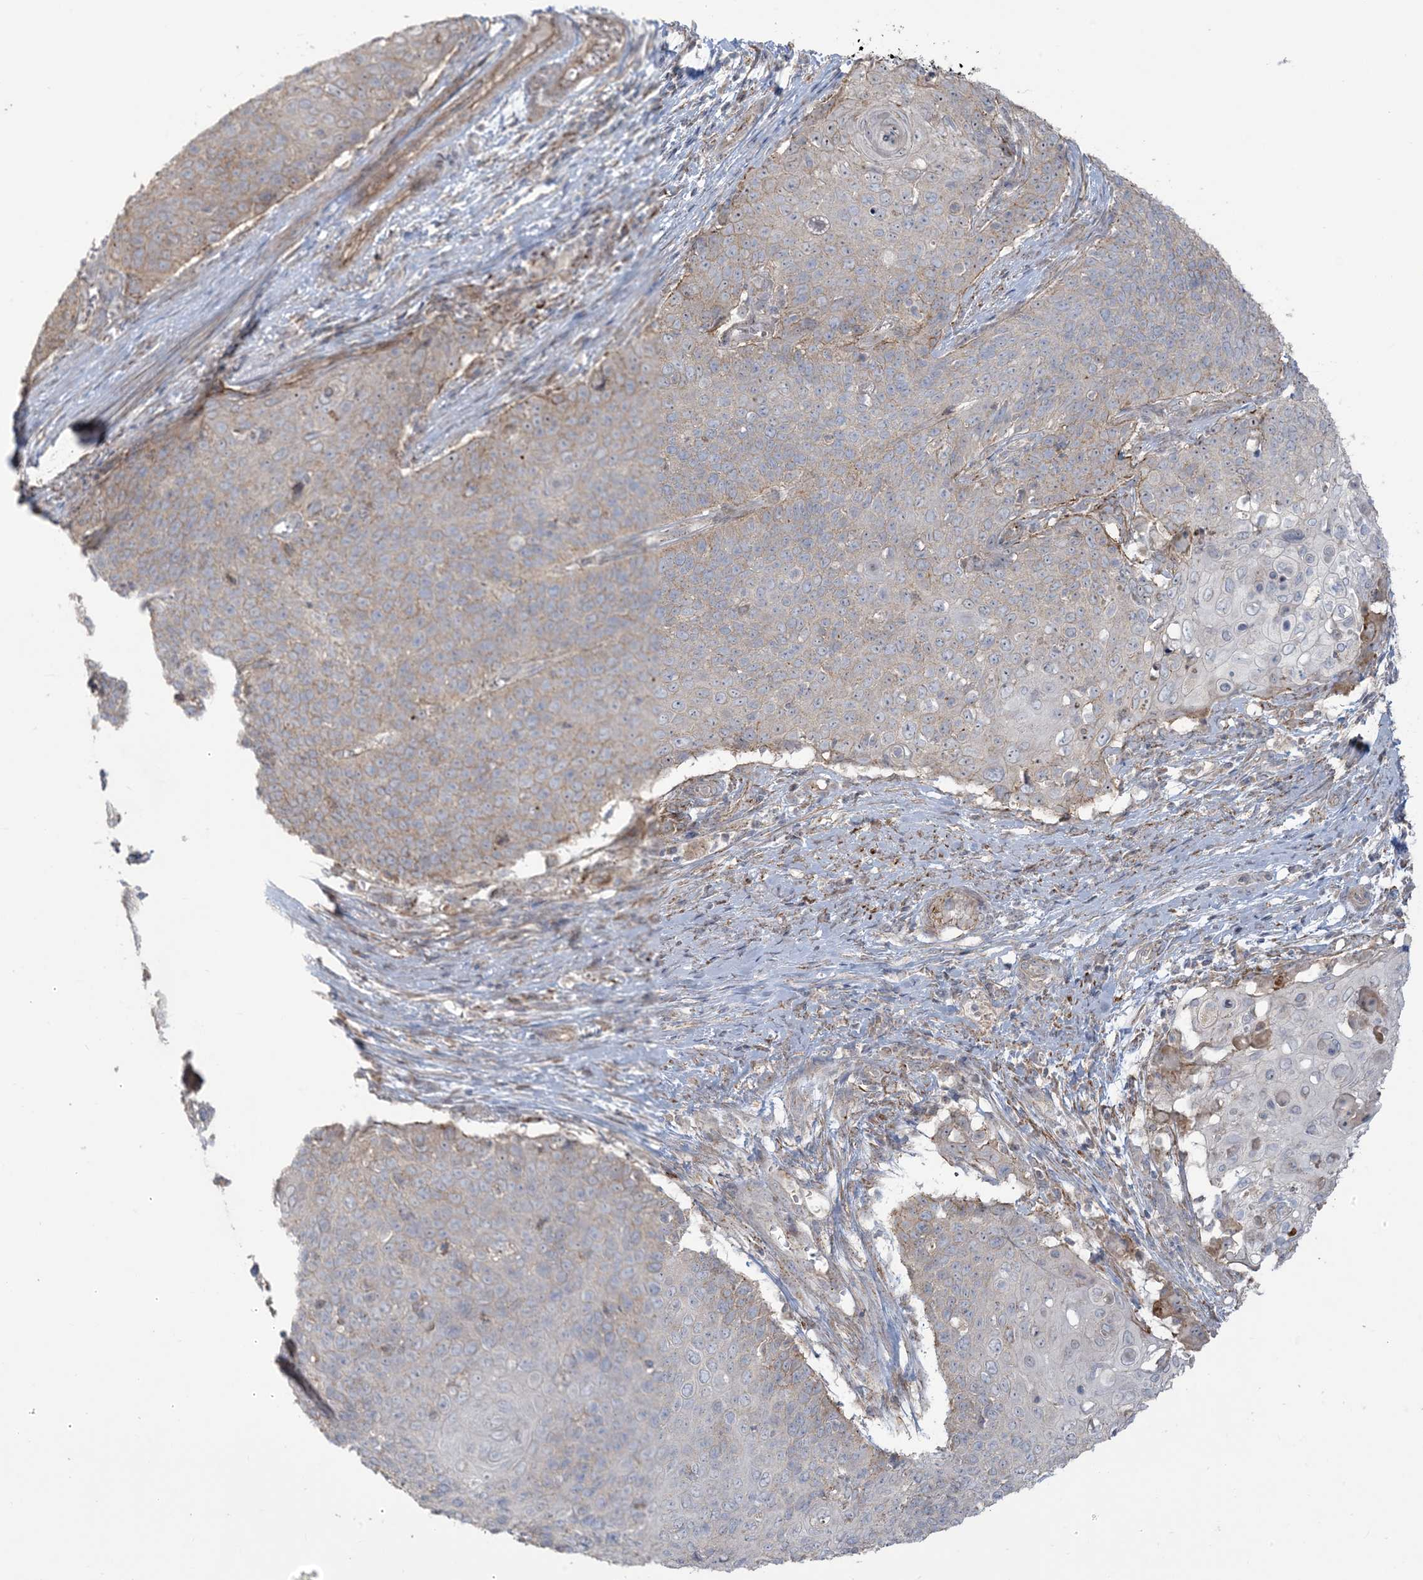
{"staining": {"intensity": "negative", "quantity": "none", "location": "none"}, "tissue": "cervical cancer", "cell_type": "Tumor cells", "image_type": "cancer", "snomed": [{"axis": "morphology", "description": "Squamous cell carcinoma, NOS"}, {"axis": "topography", "description": "Cervix"}], "caption": "Protein analysis of cervical squamous cell carcinoma reveals no significant staining in tumor cells.", "gene": "KLHL18", "patient": {"sex": "female", "age": 39}}